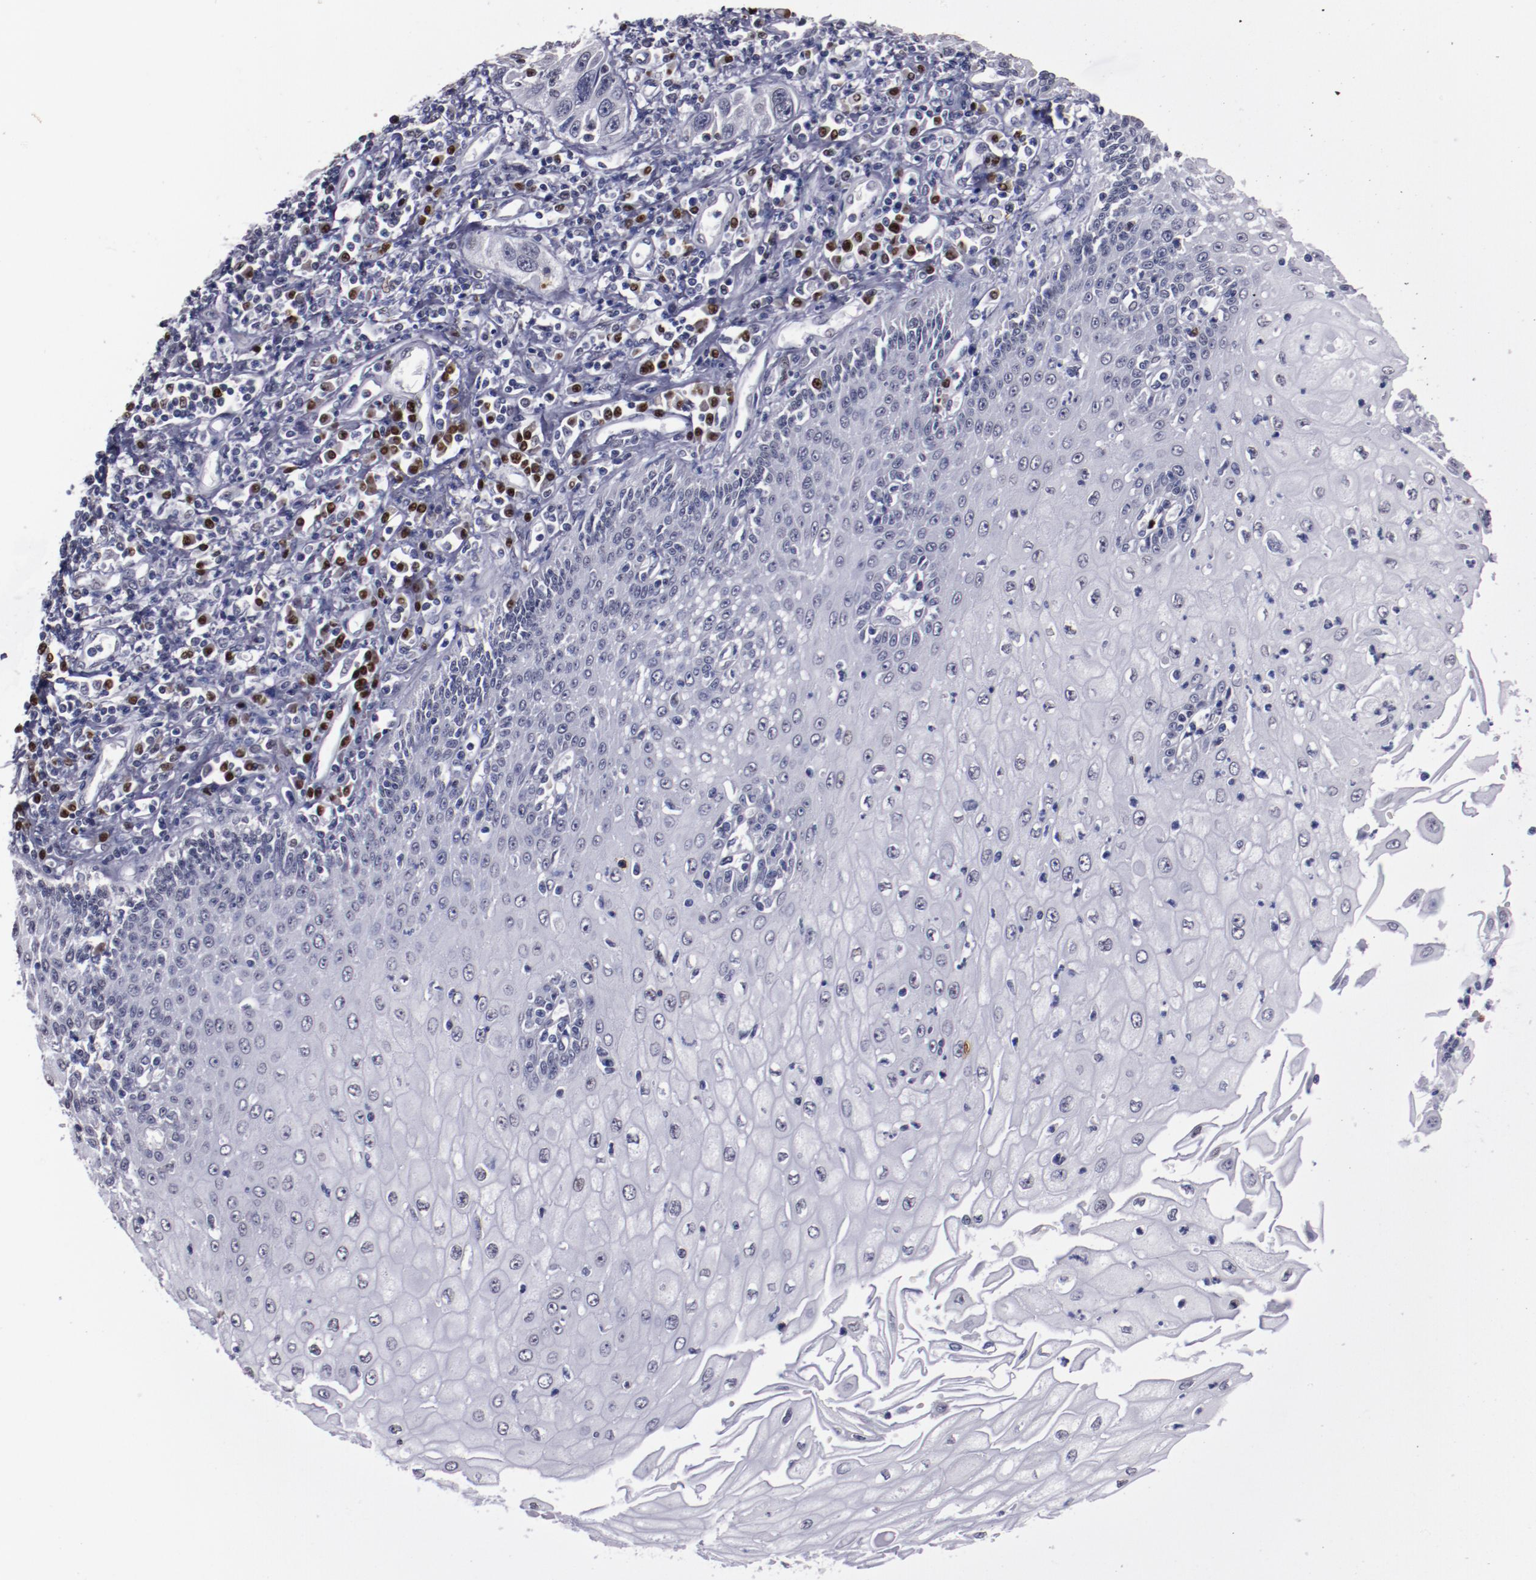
{"staining": {"intensity": "negative", "quantity": "none", "location": "none"}, "tissue": "esophagus", "cell_type": "Squamous epithelial cells", "image_type": "normal", "snomed": [{"axis": "morphology", "description": "Normal tissue, NOS"}, {"axis": "topography", "description": "Esophagus"}], "caption": "The IHC histopathology image has no significant expression in squamous epithelial cells of esophagus. The staining was performed using DAB to visualize the protein expression in brown, while the nuclei were stained in blue with hematoxylin (Magnification: 20x).", "gene": "IRF4", "patient": {"sex": "male", "age": 65}}